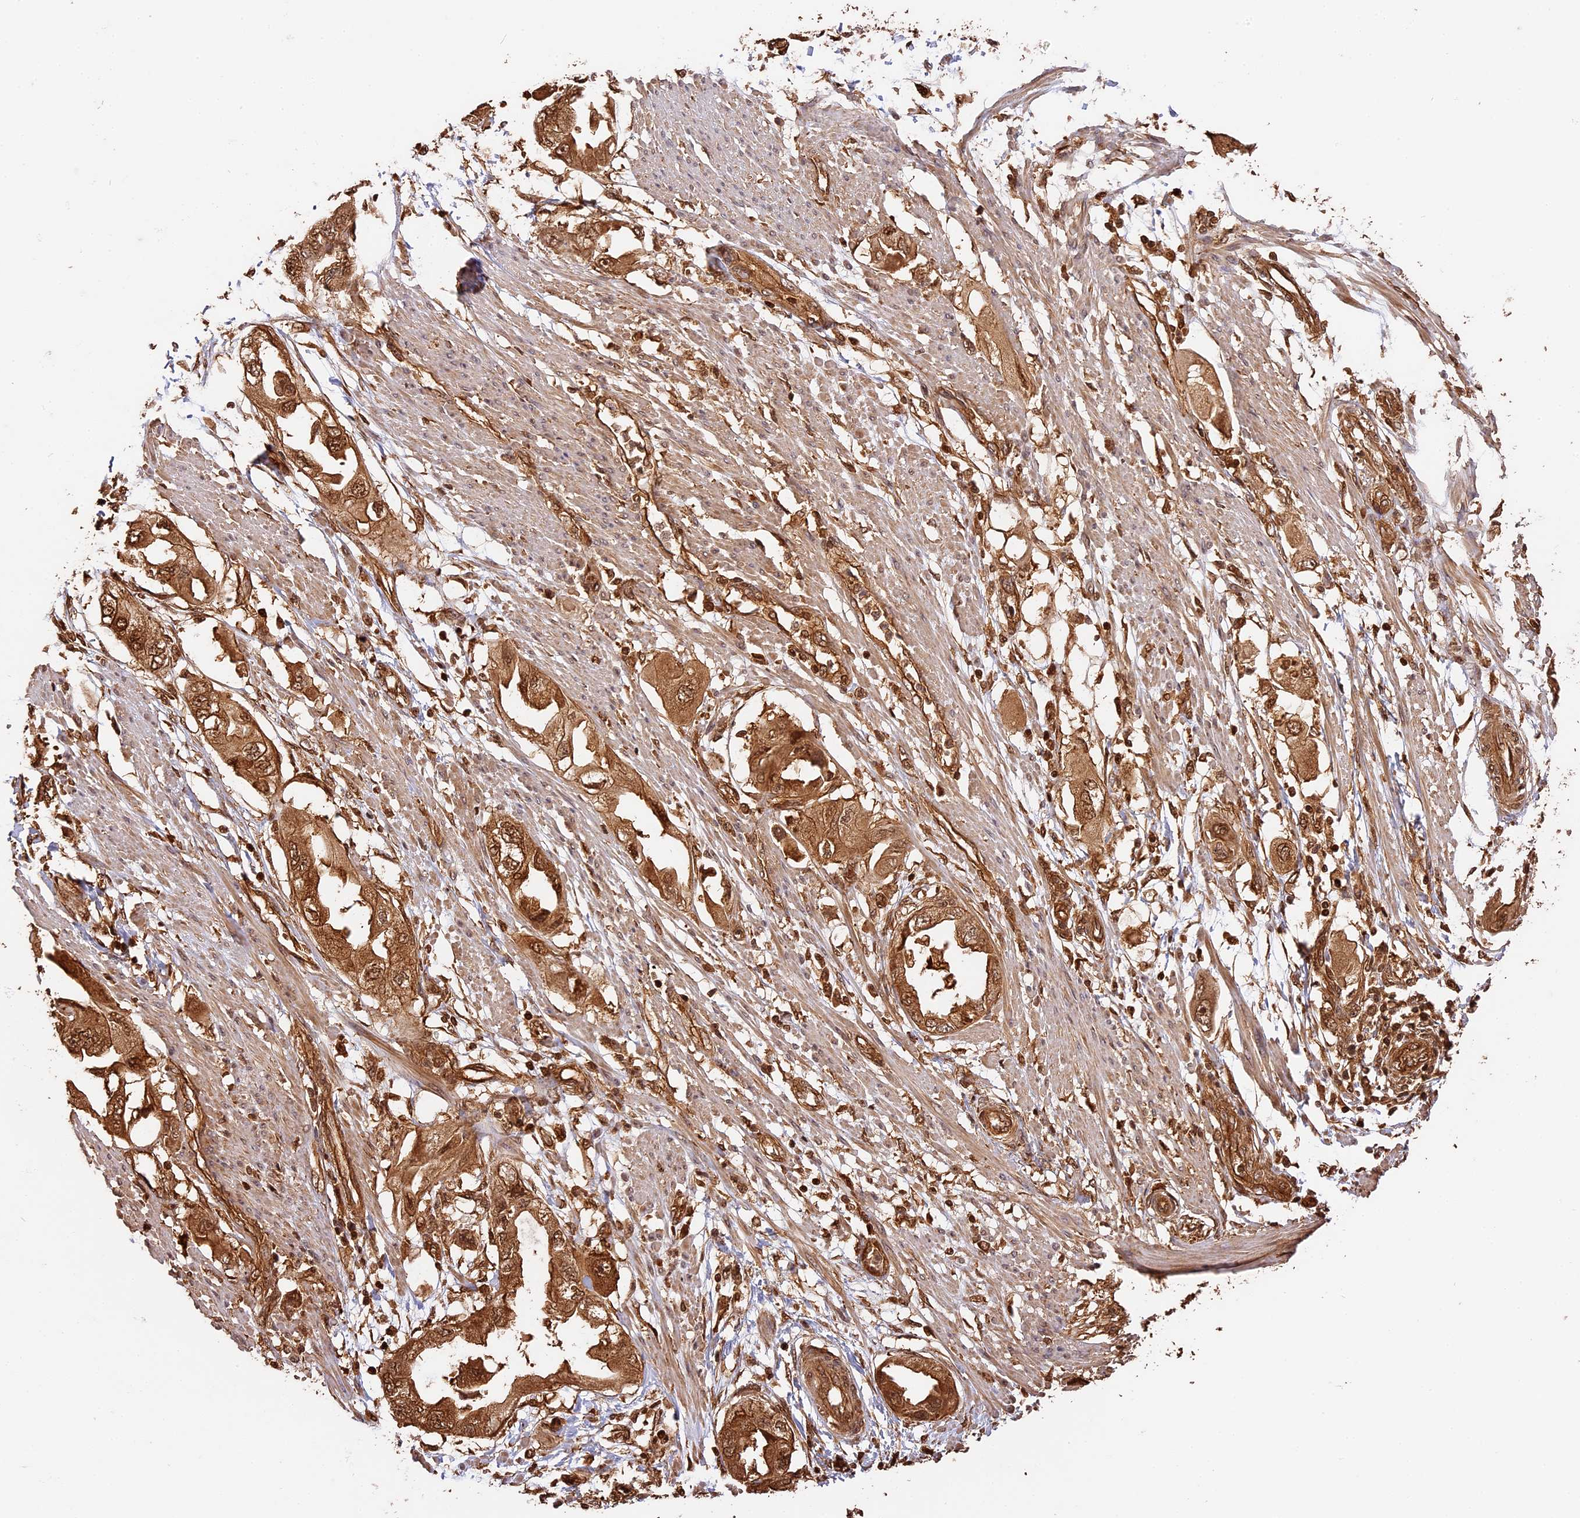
{"staining": {"intensity": "moderate", "quantity": ">75%", "location": "cytoplasmic/membranous,nuclear"}, "tissue": "endometrial cancer", "cell_type": "Tumor cells", "image_type": "cancer", "snomed": [{"axis": "morphology", "description": "Adenocarcinoma, NOS"}, {"axis": "topography", "description": "Endometrium"}], "caption": "This photomicrograph displays immunohistochemistry staining of human endometrial cancer (adenocarcinoma), with medium moderate cytoplasmic/membranous and nuclear expression in about >75% of tumor cells.", "gene": "PPP1R37", "patient": {"sex": "female", "age": 67}}